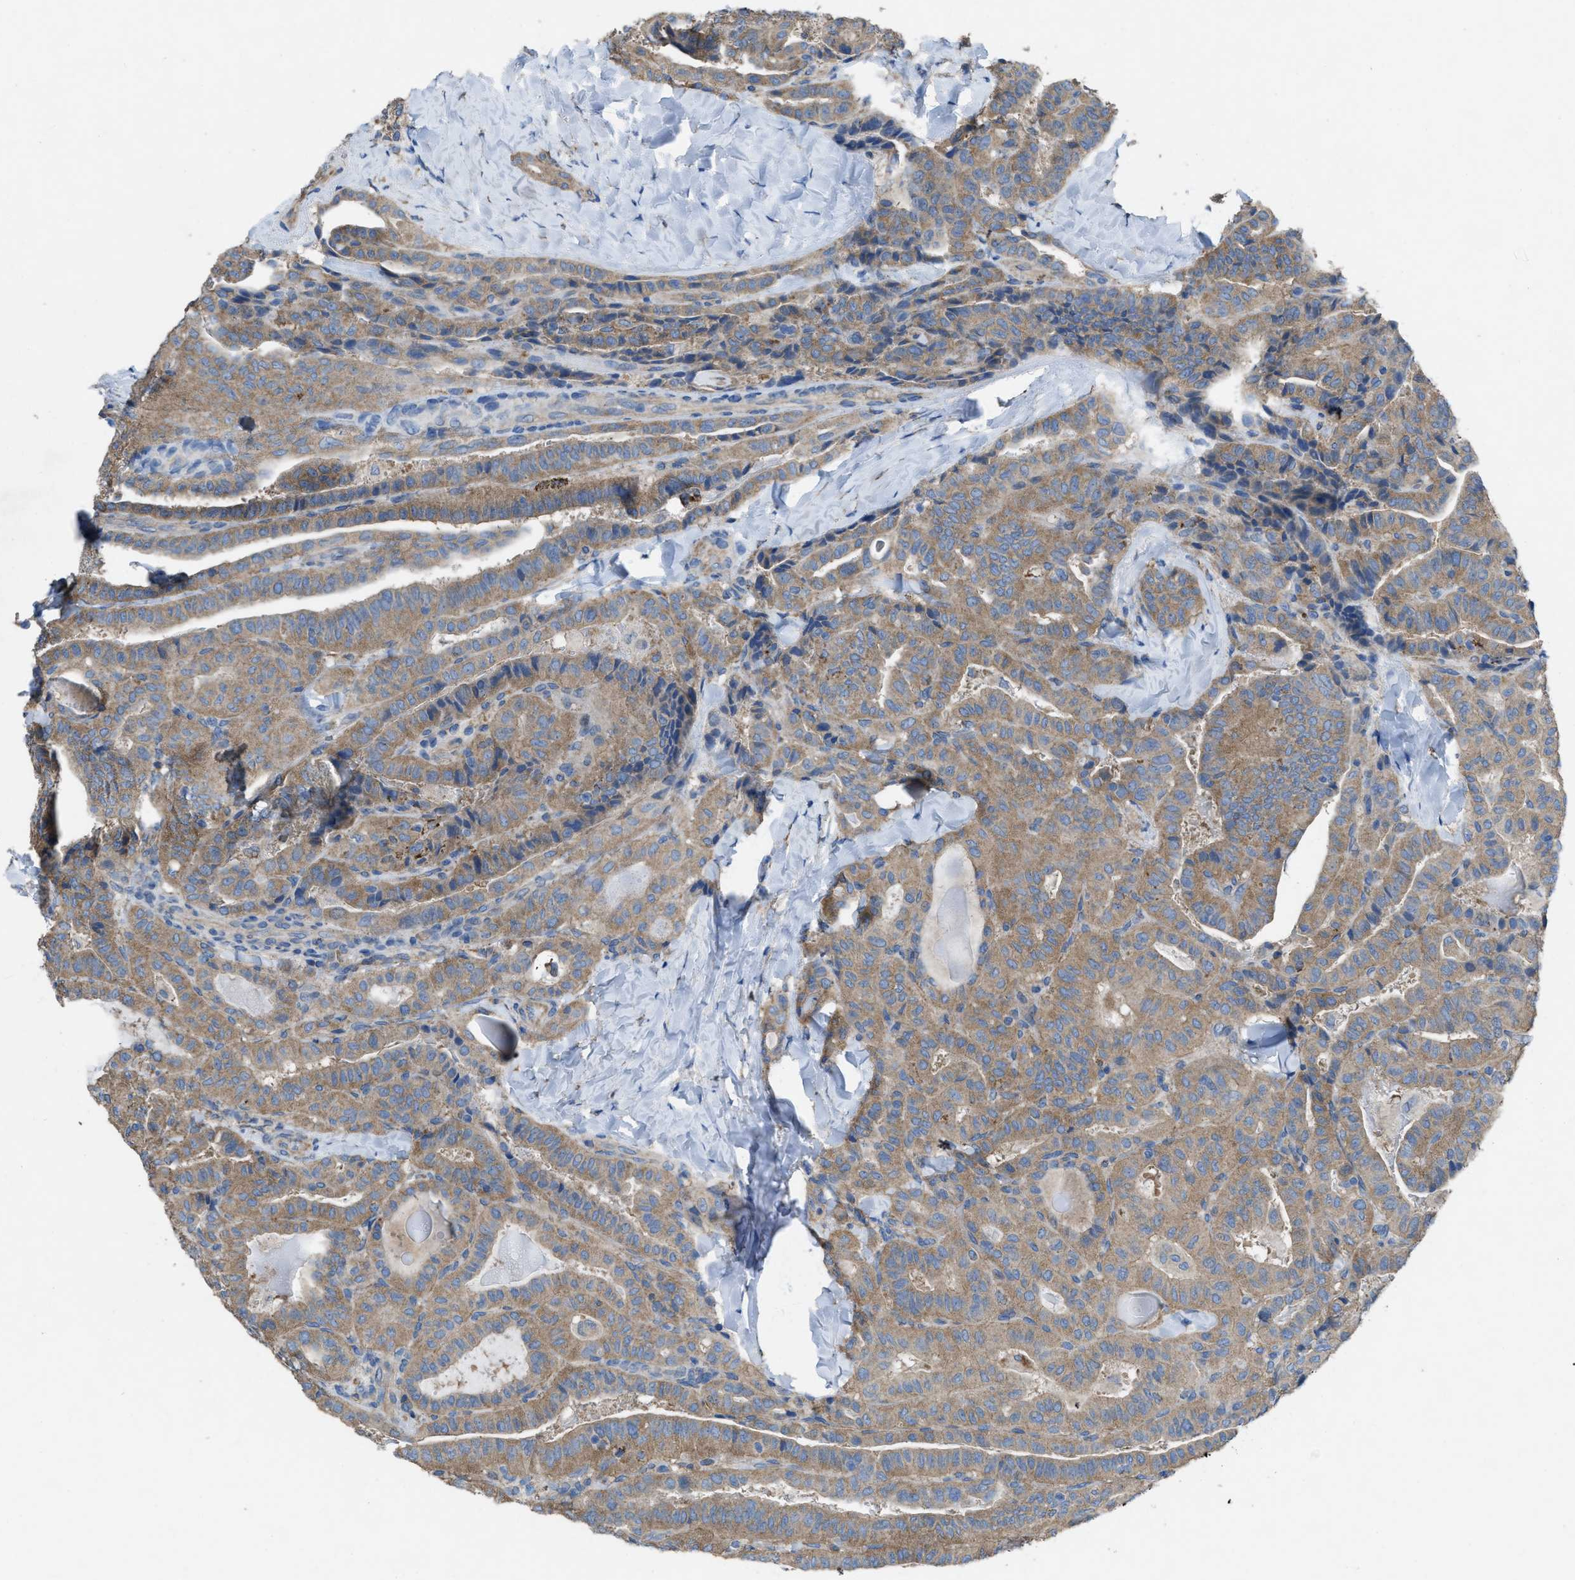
{"staining": {"intensity": "moderate", "quantity": ">75%", "location": "cytoplasmic/membranous"}, "tissue": "thyroid cancer", "cell_type": "Tumor cells", "image_type": "cancer", "snomed": [{"axis": "morphology", "description": "Papillary adenocarcinoma, NOS"}, {"axis": "topography", "description": "Thyroid gland"}], "caption": "IHC photomicrograph of neoplastic tissue: human thyroid cancer (papillary adenocarcinoma) stained using IHC shows medium levels of moderate protein expression localized specifically in the cytoplasmic/membranous of tumor cells, appearing as a cytoplasmic/membranous brown color.", "gene": "DOLPP1", "patient": {"sex": "male", "age": 77}}